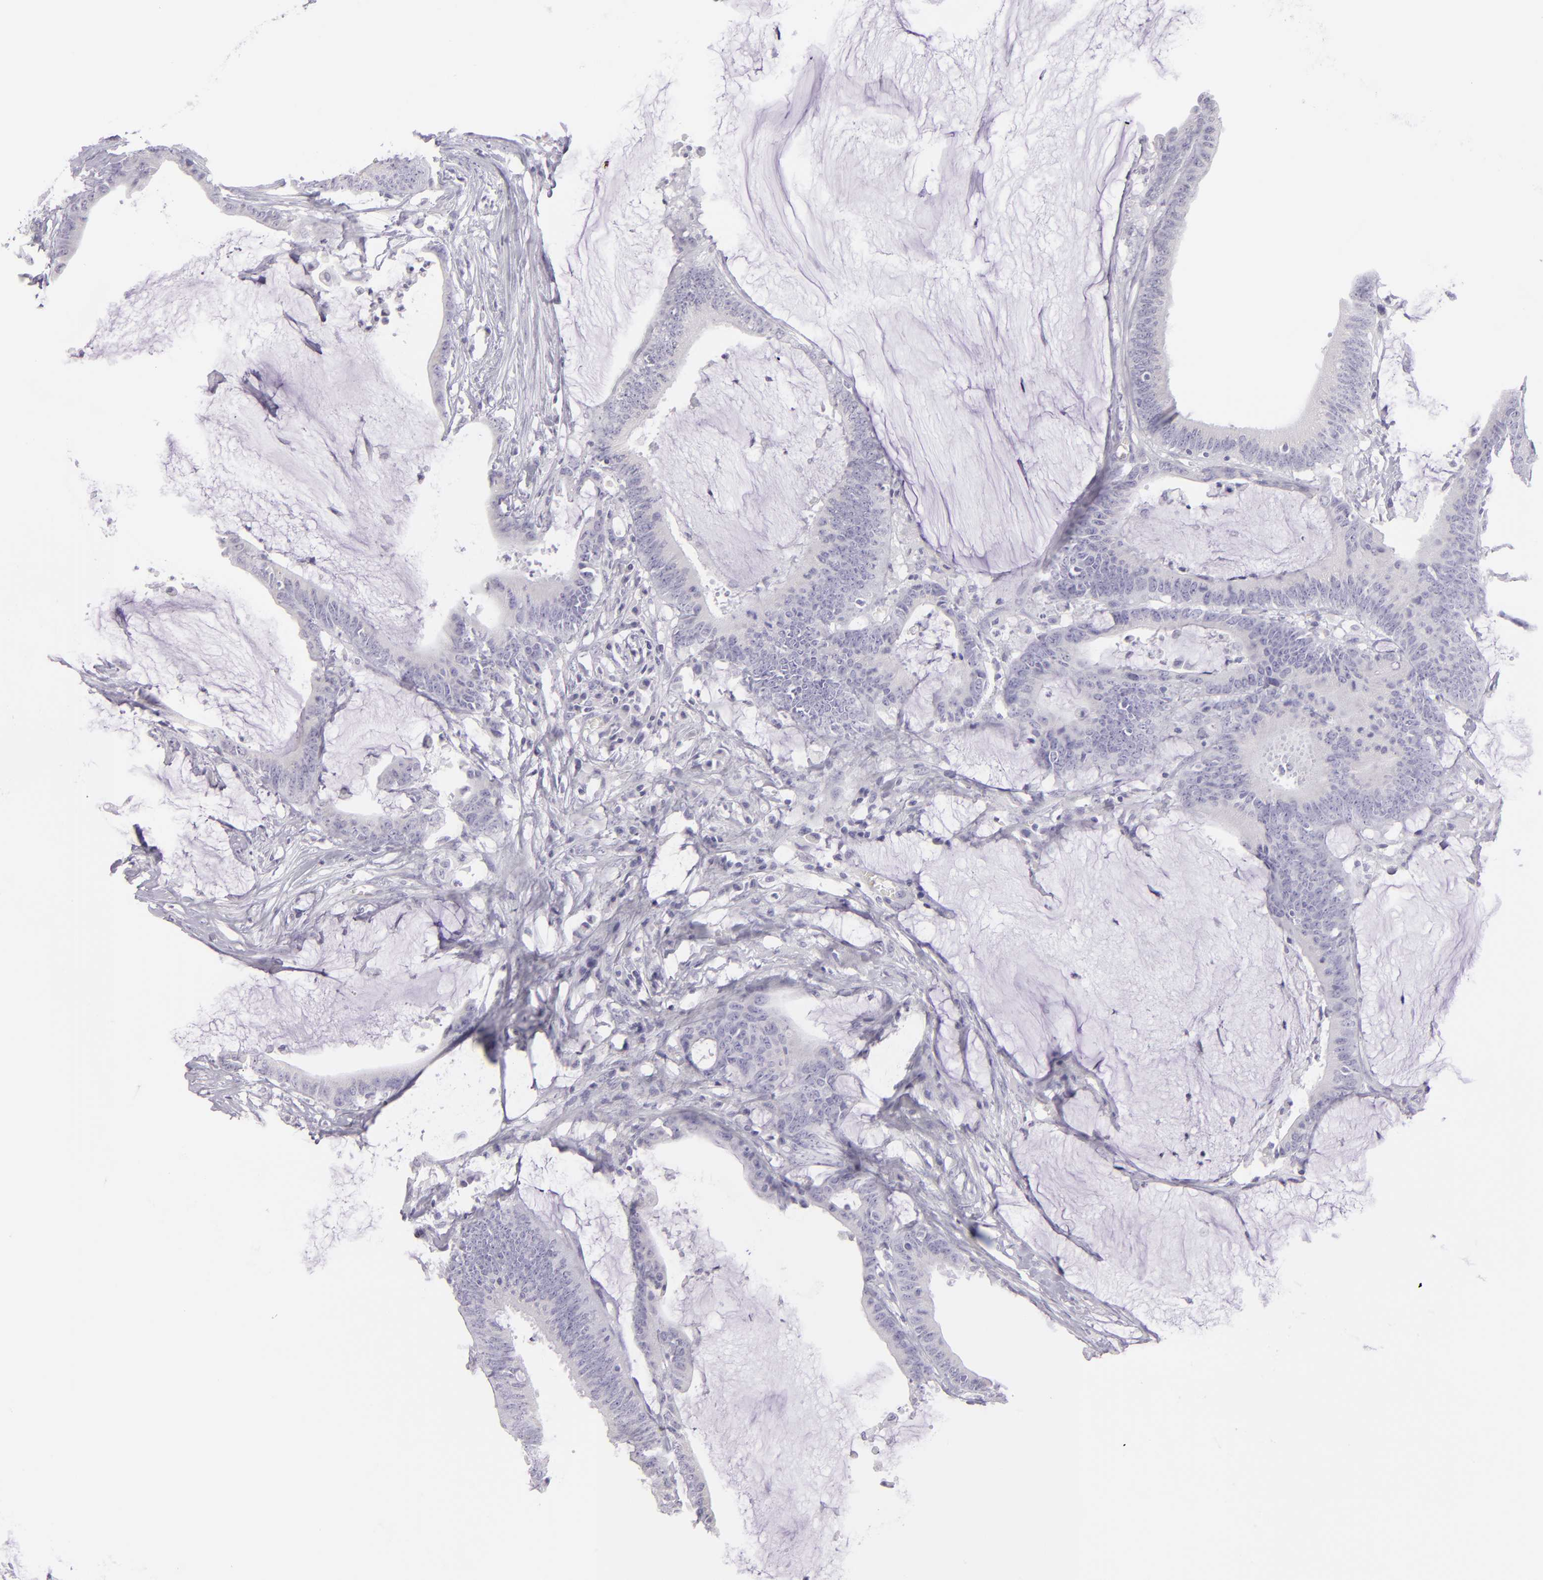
{"staining": {"intensity": "negative", "quantity": "none", "location": "none"}, "tissue": "colorectal cancer", "cell_type": "Tumor cells", "image_type": "cancer", "snomed": [{"axis": "morphology", "description": "Adenocarcinoma, NOS"}, {"axis": "topography", "description": "Rectum"}], "caption": "This histopathology image is of adenocarcinoma (colorectal) stained with immunohistochemistry (IHC) to label a protein in brown with the nuclei are counter-stained blue. There is no positivity in tumor cells.", "gene": "MUC5AC", "patient": {"sex": "female", "age": 66}}